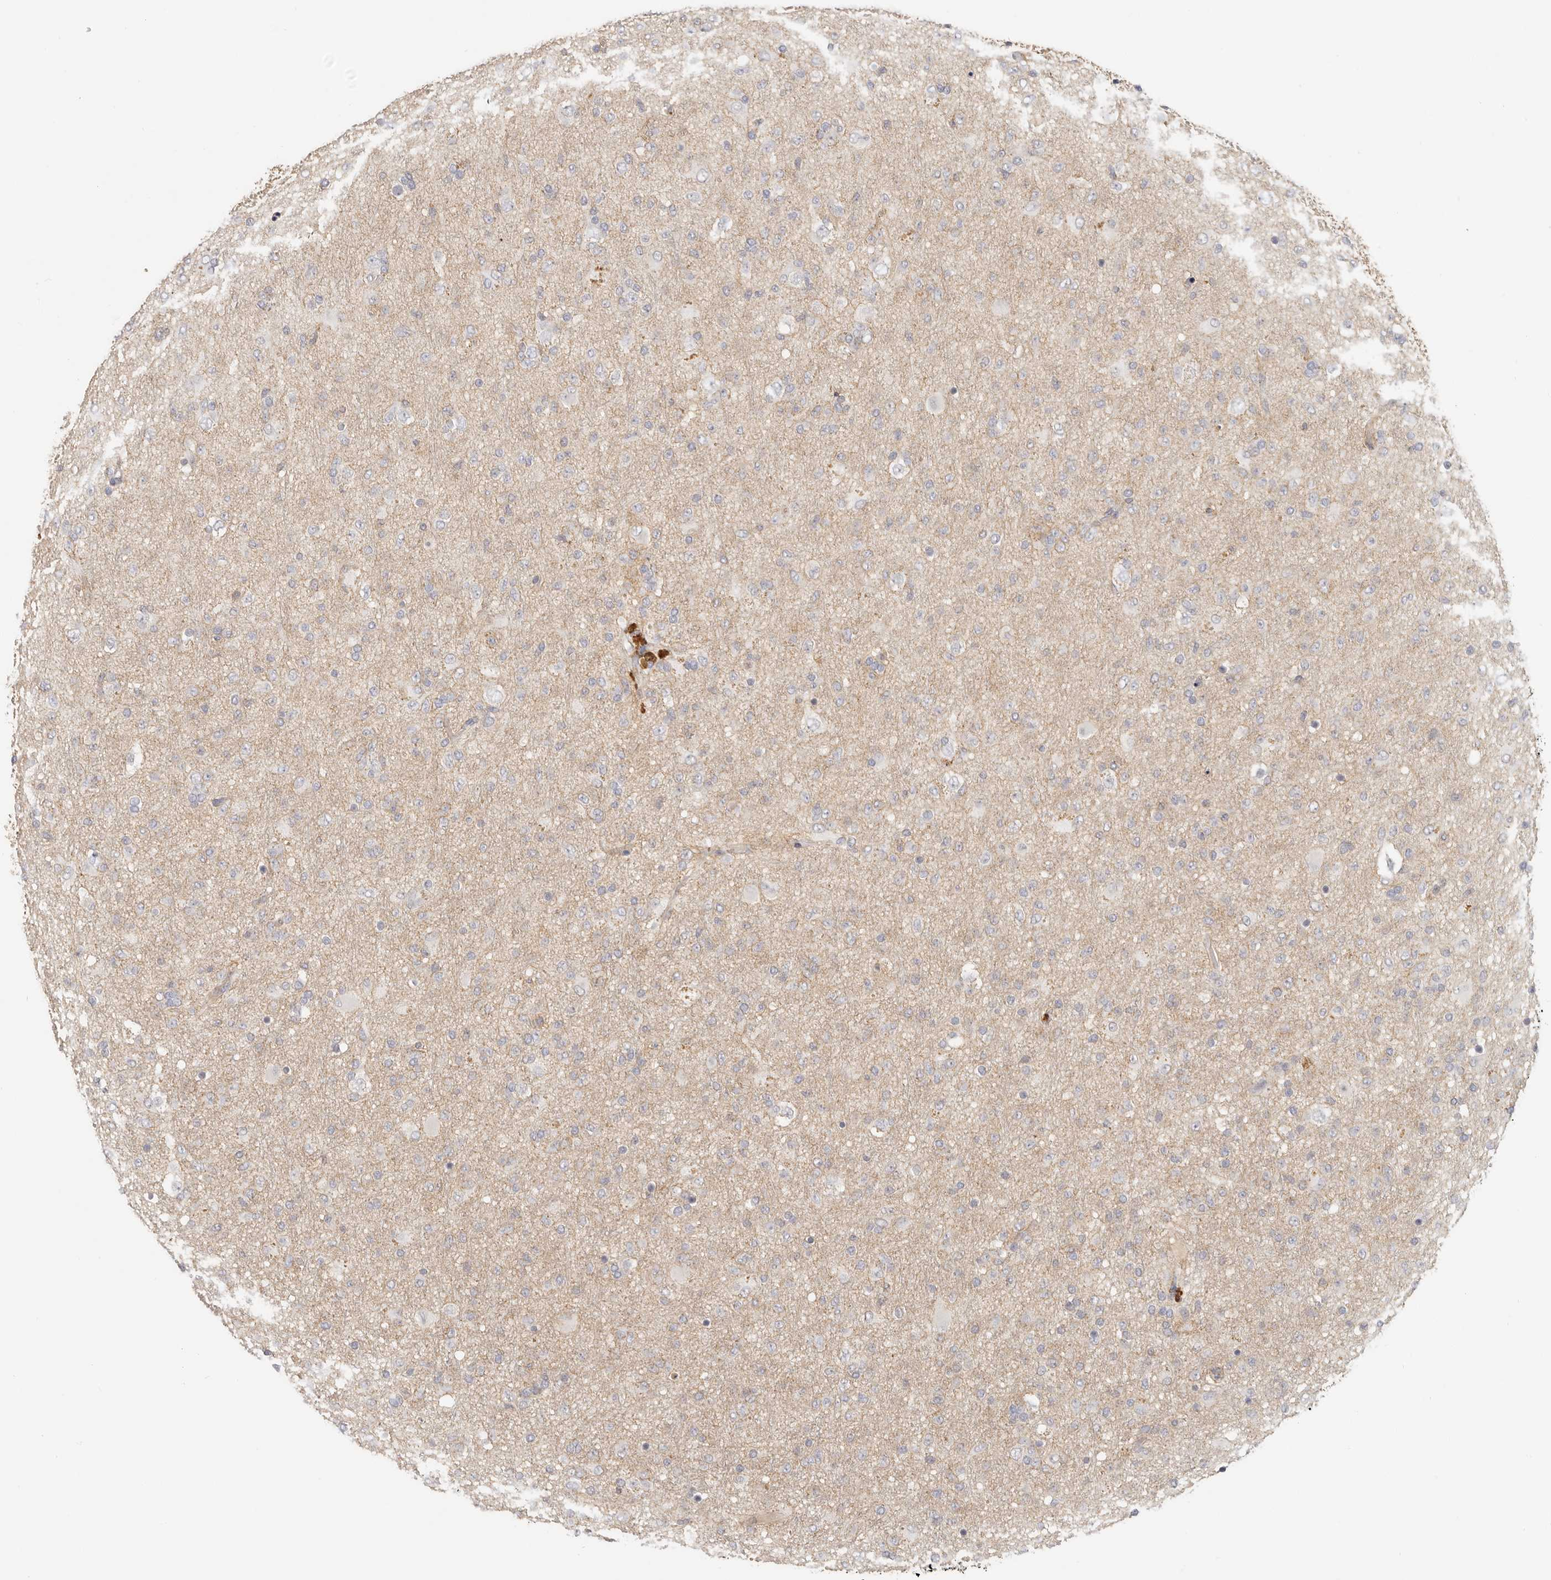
{"staining": {"intensity": "weak", "quantity": "<25%", "location": "cytoplasmic/membranous"}, "tissue": "glioma", "cell_type": "Tumor cells", "image_type": "cancer", "snomed": [{"axis": "morphology", "description": "Glioma, malignant, Low grade"}, {"axis": "topography", "description": "Brain"}], "caption": "Tumor cells are negative for brown protein staining in low-grade glioma (malignant).", "gene": "ANXA9", "patient": {"sex": "male", "age": 65}}